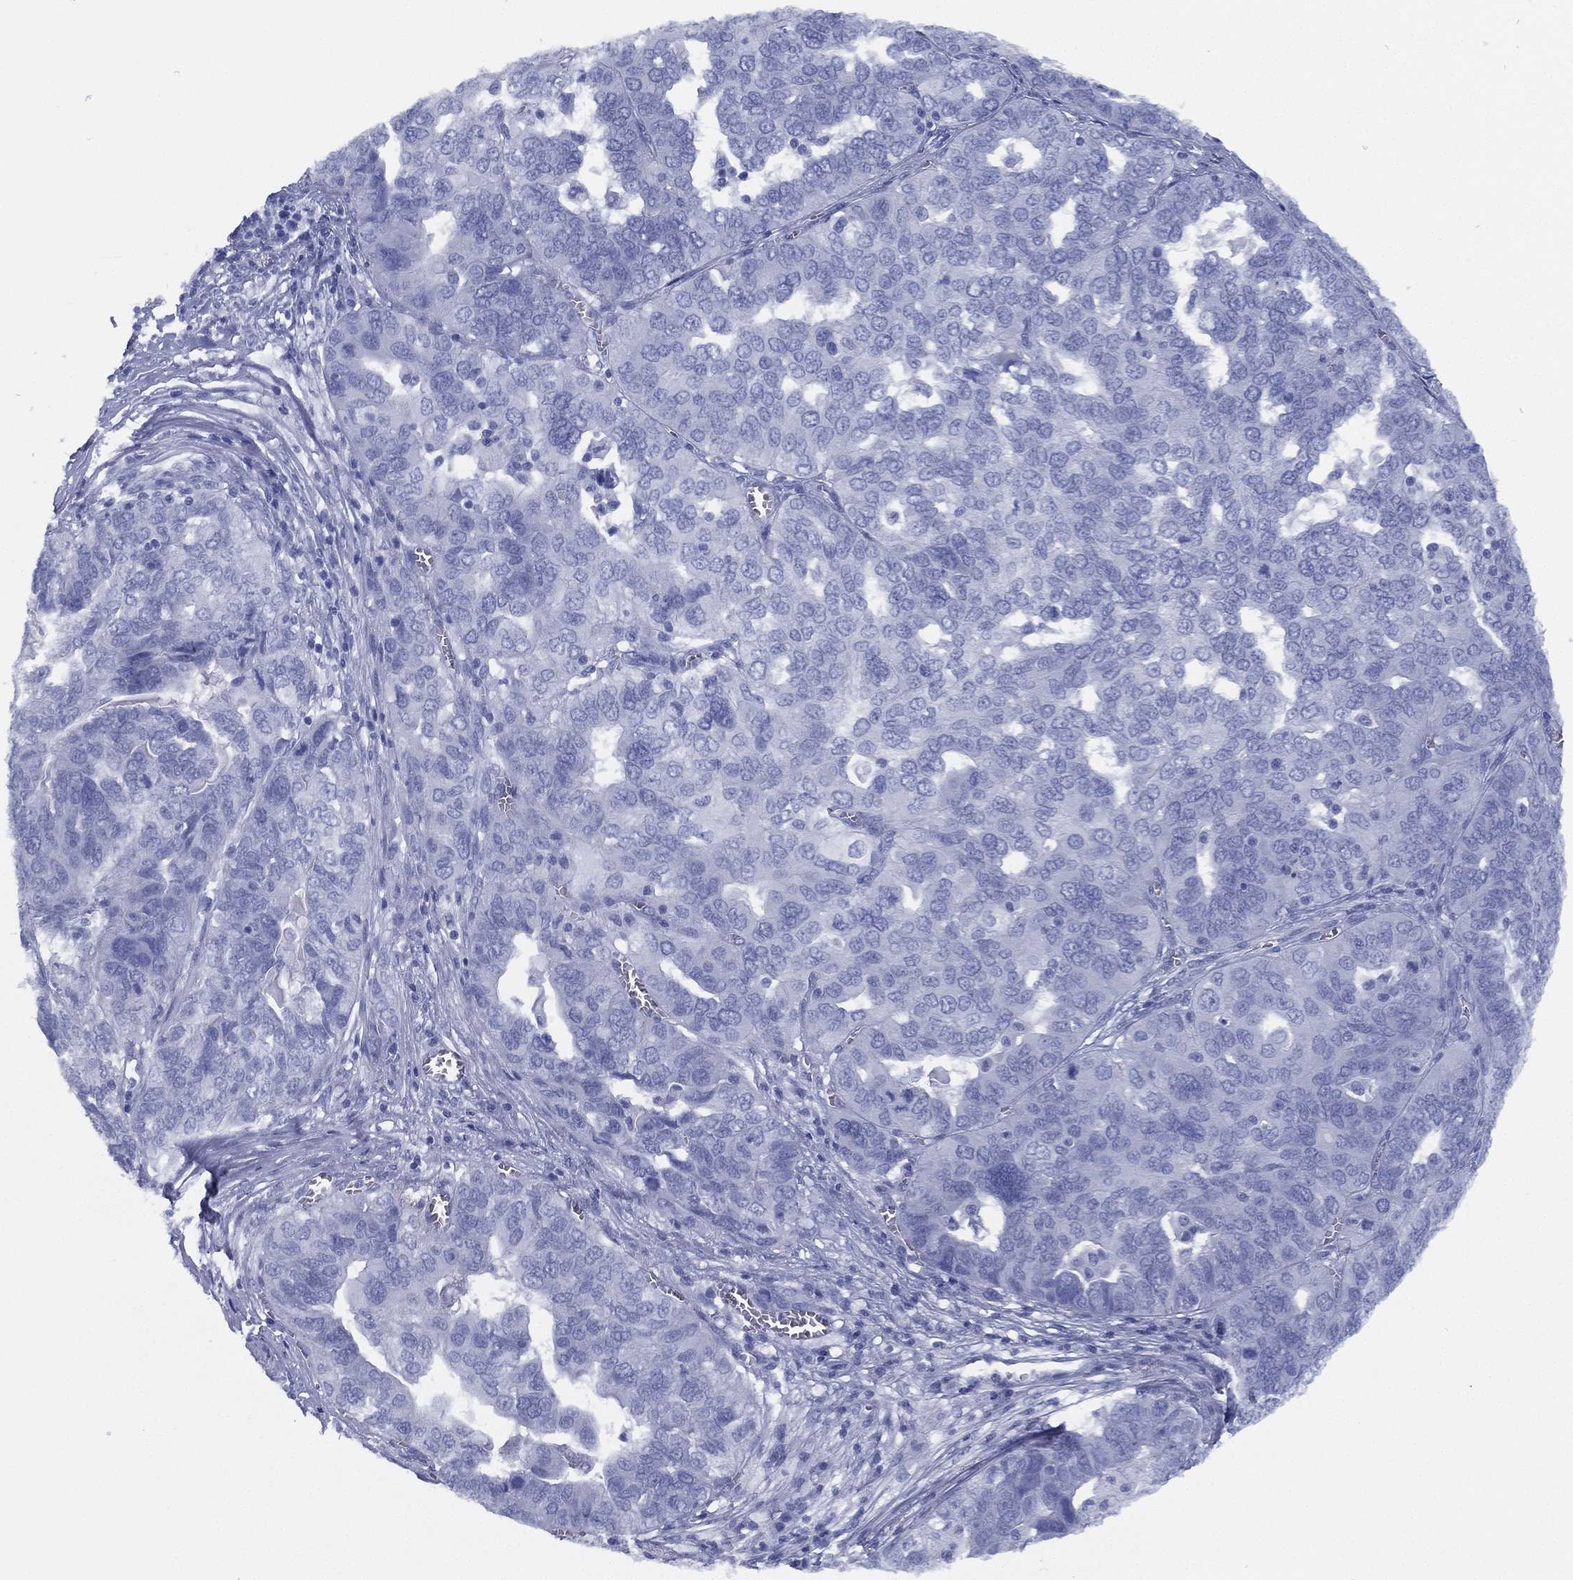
{"staining": {"intensity": "negative", "quantity": "none", "location": "none"}, "tissue": "ovarian cancer", "cell_type": "Tumor cells", "image_type": "cancer", "snomed": [{"axis": "morphology", "description": "Carcinoma, endometroid"}, {"axis": "topography", "description": "Soft tissue"}, {"axis": "topography", "description": "Ovary"}], "caption": "High magnification brightfield microscopy of endometroid carcinoma (ovarian) stained with DAB (brown) and counterstained with hematoxylin (blue): tumor cells show no significant staining.", "gene": "TMEM252", "patient": {"sex": "female", "age": 52}}